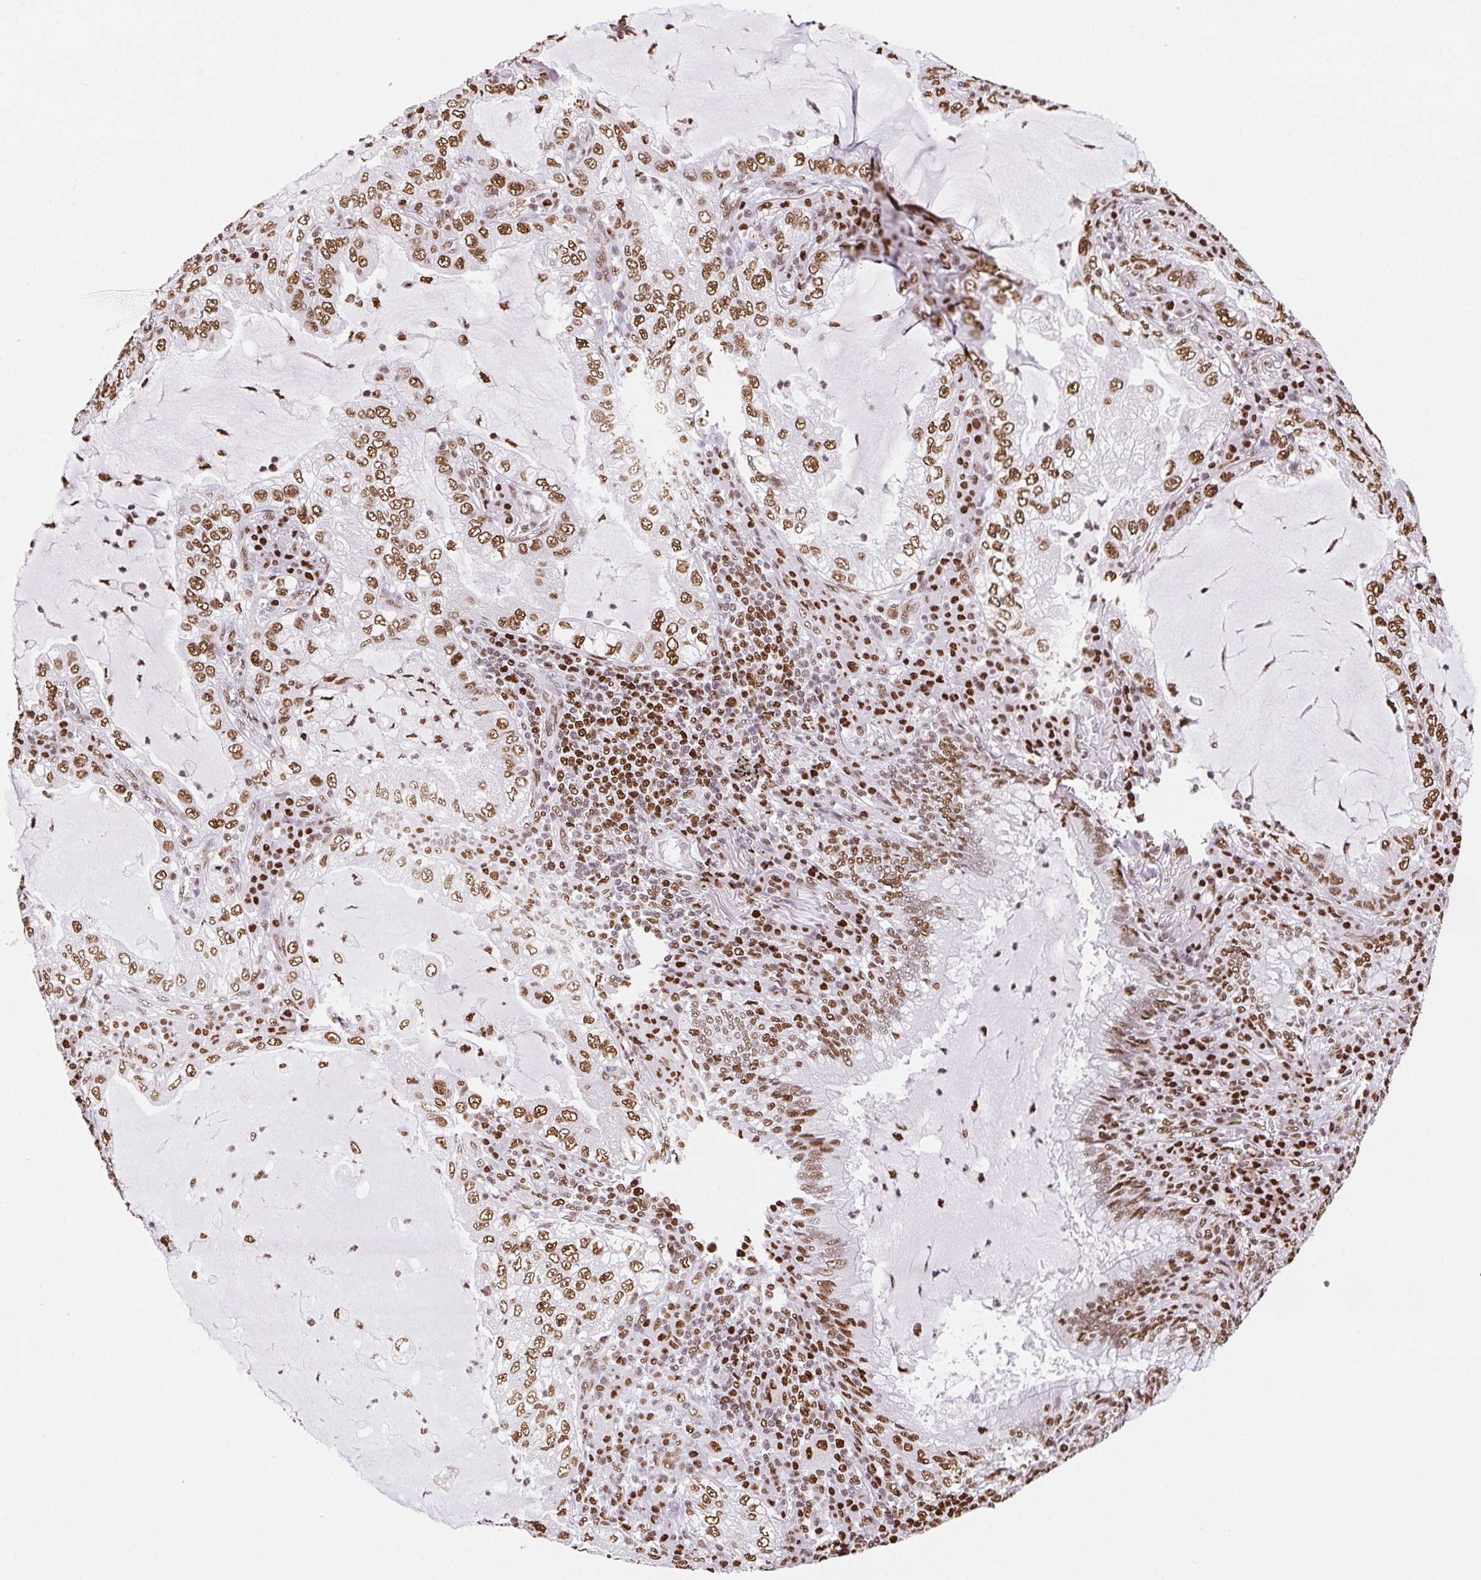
{"staining": {"intensity": "moderate", "quantity": ">75%", "location": "nuclear"}, "tissue": "lung cancer", "cell_type": "Tumor cells", "image_type": "cancer", "snomed": [{"axis": "morphology", "description": "Adenocarcinoma, NOS"}, {"axis": "topography", "description": "Lung"}], "caption": "Brown immunohistochemical staining in human adenocarcinoma (lung) displays moderate nuclear expression in about >75% of tumor cells.", "gene": "SET", "patient": {"sex": "female", "age": 73}}